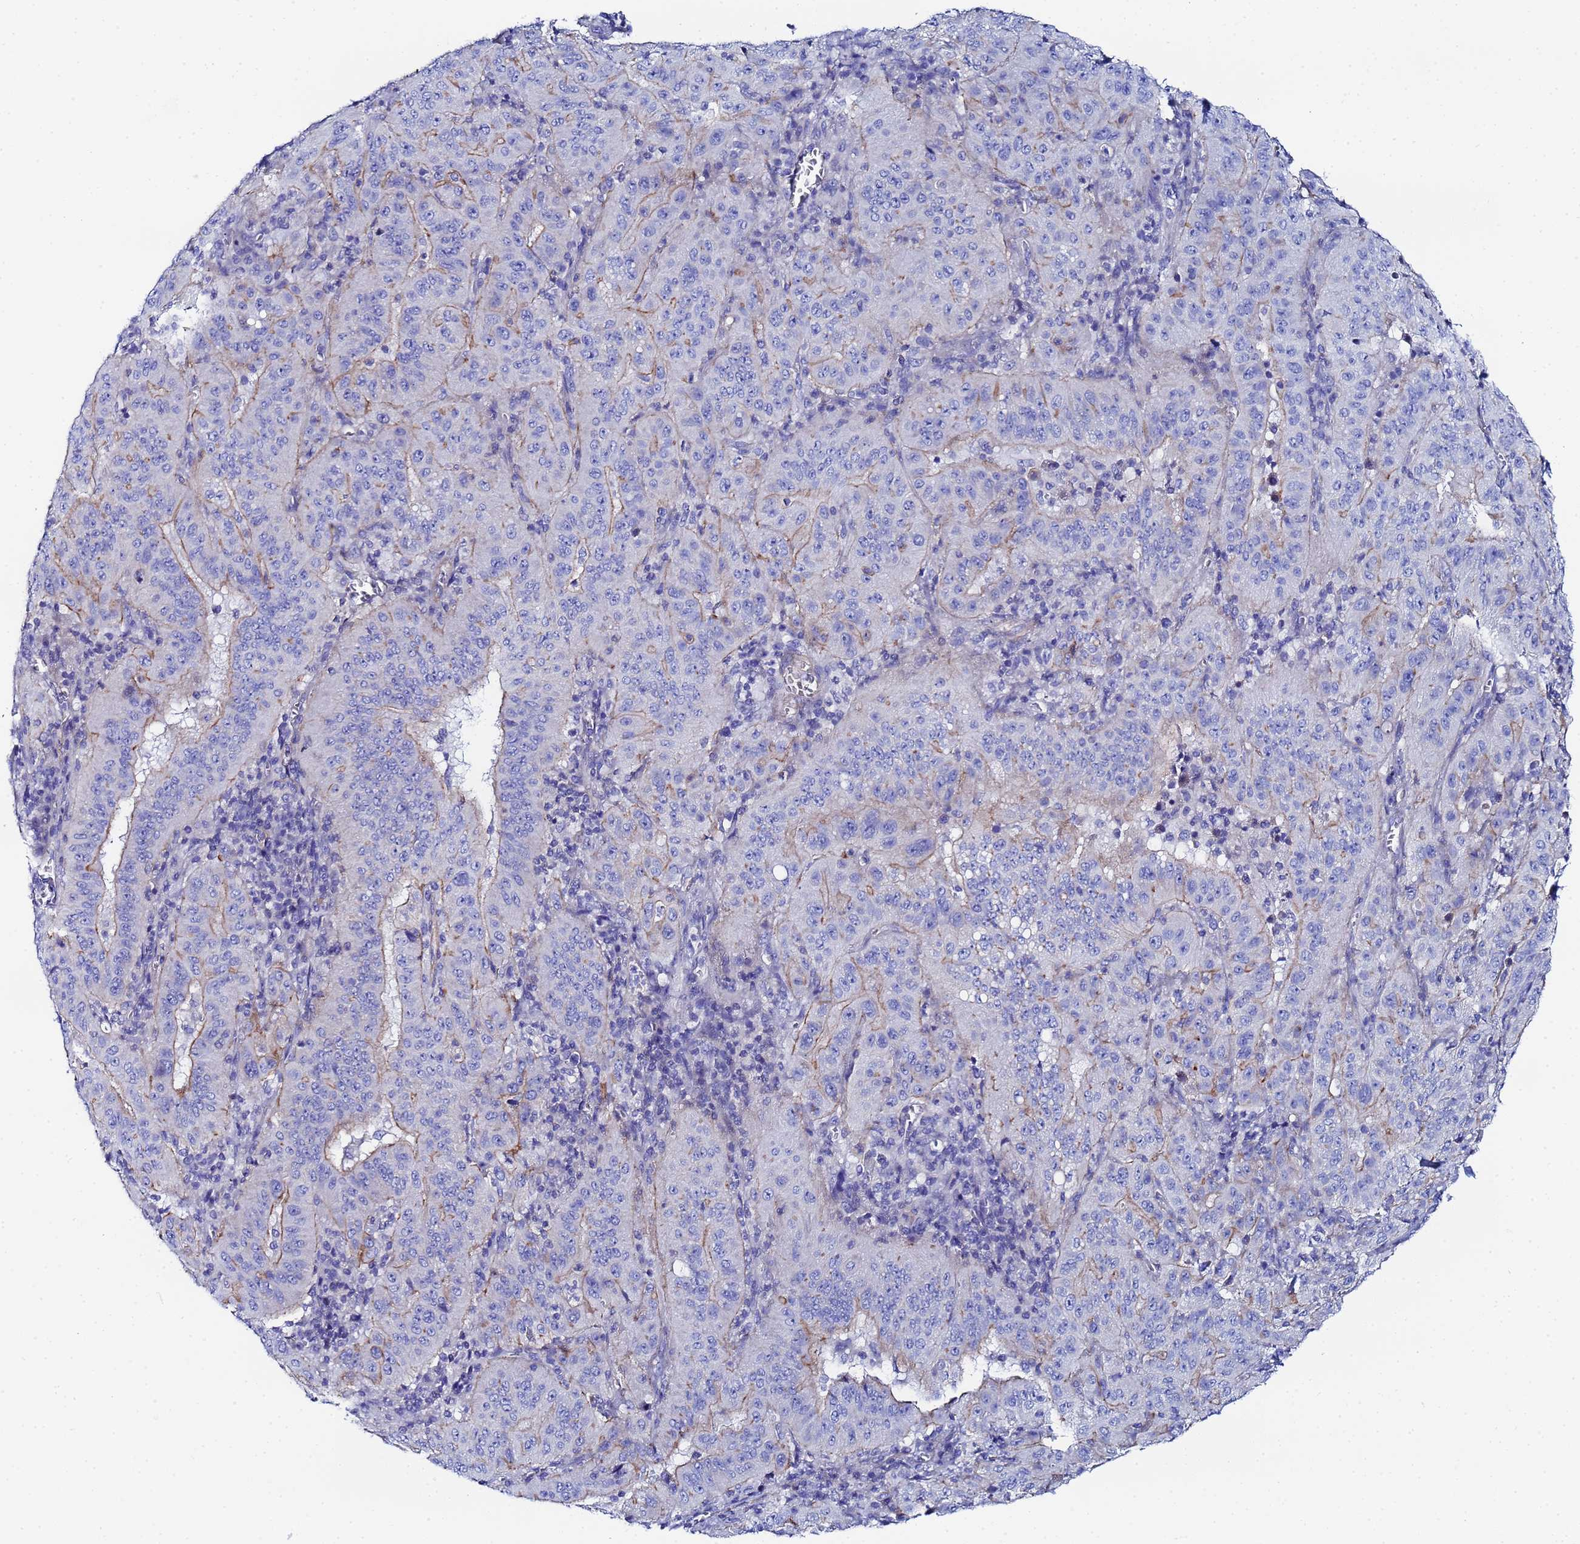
{"staining": {"intensity": "moderate", "quantity": "25%-75%", "location": "cytoplasmic/membranous"}, "tissue": "pancreatic cancer", "cell_type": "Tumor cells", "image_type": "cancer", "snomed": [{"axis": "morphology", "description": "Adenocarcinoma, NOS"}, {"axis": "topography", "description": "Pancreas"}], "caption": "Pancreatic adenocarcinoma stained for a protein exhibits moderate cytoplasmic/membranous positivity in tumor cells.", "gene": "RAB39B", "patient": {"sex": "male", "age": 63}}